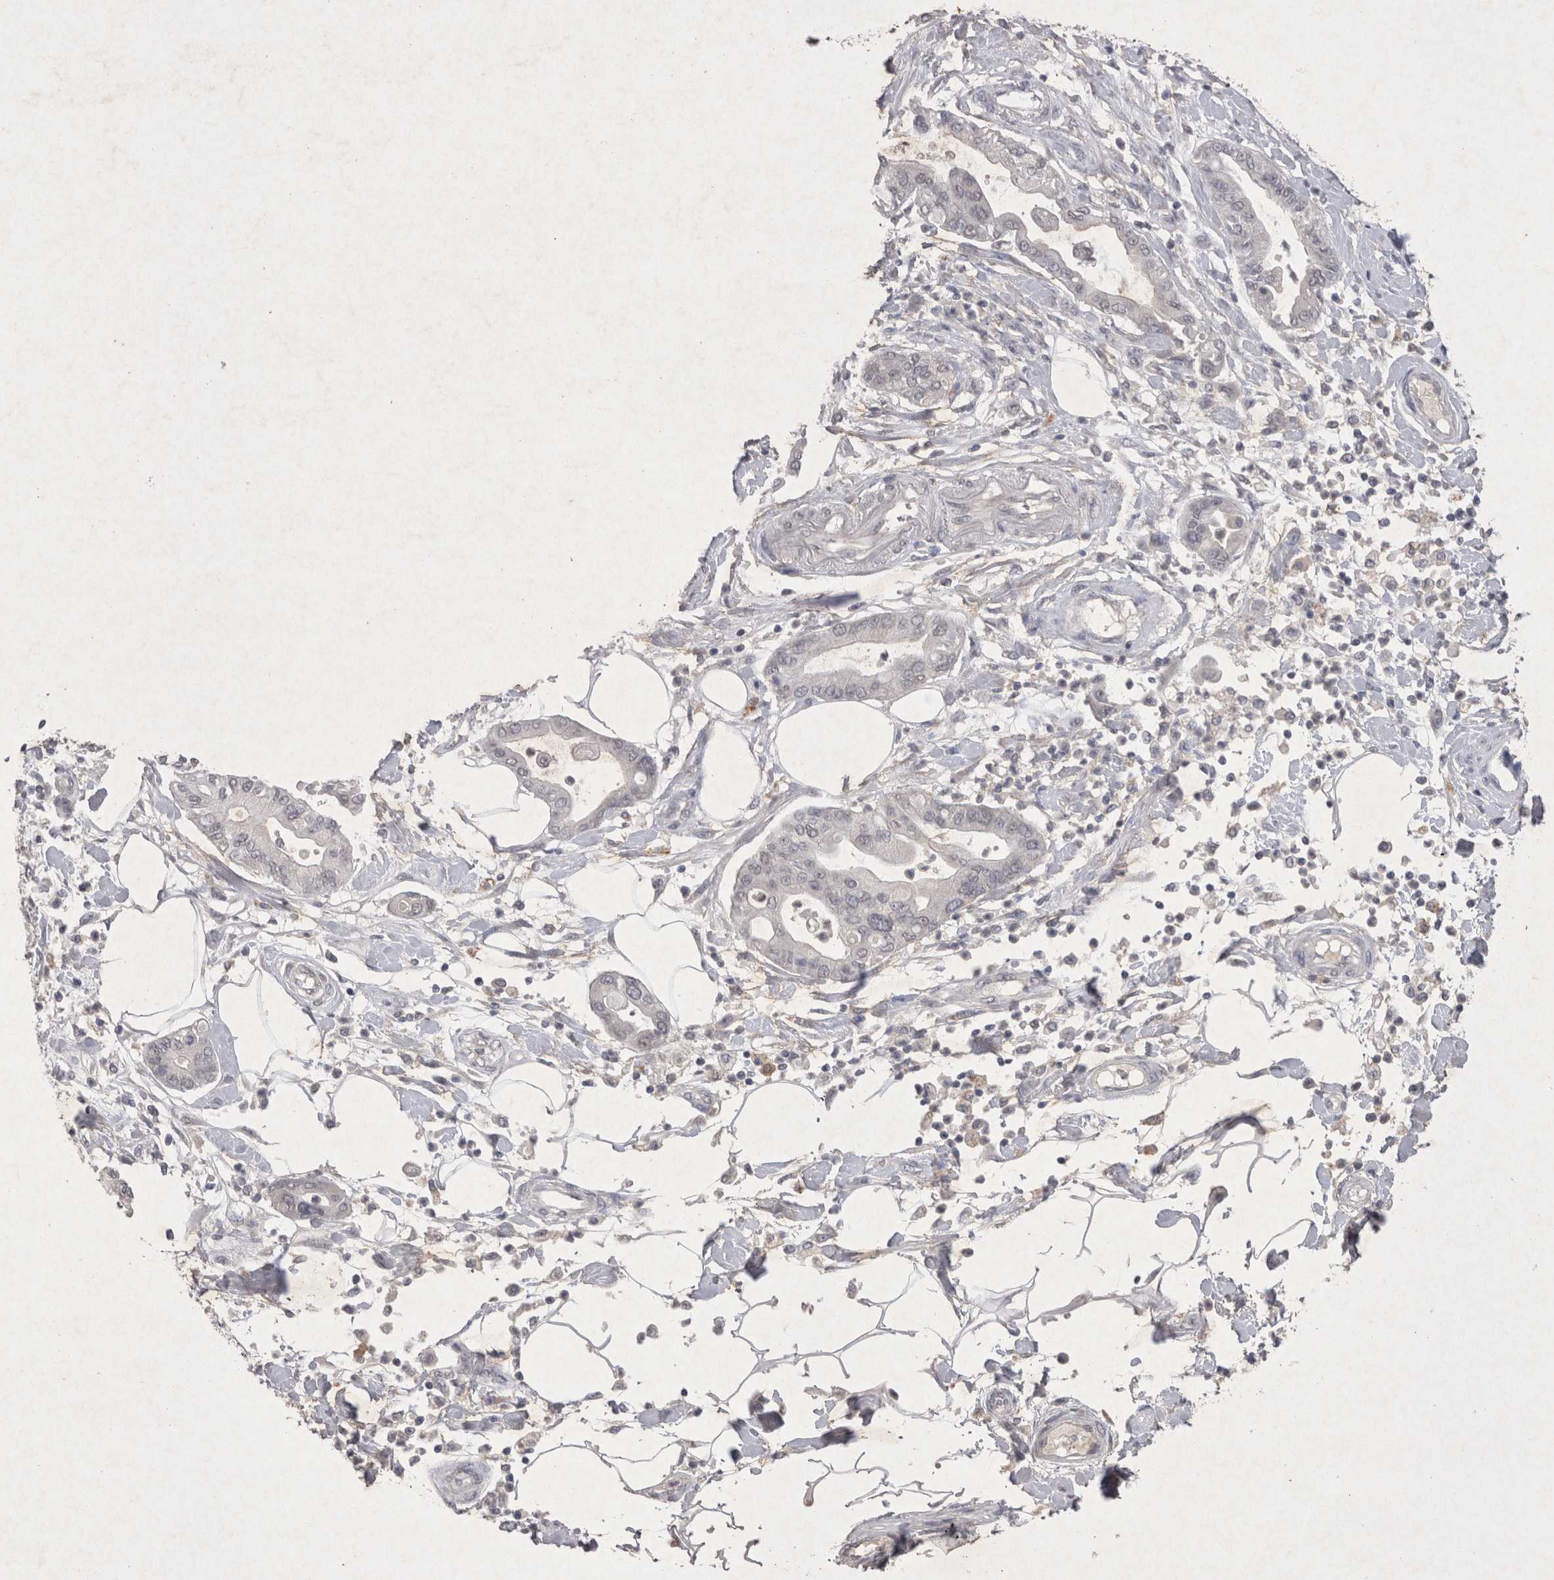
{"staining": {"intensity": "negative", "quantity": "none", "location": "none"}, "tissue": "pancreatic cancer", "cell_type": "Tumor cells", "image_type": "cancer", "snomed": [{"axis": "morphology", "description": "Adenocarcinoma, NOS"}, {"axis": "morphology", "description": "Adenocarcinoma, metastatic, NOS"}, {"axis": "topography", "description": "Lymph node"}, {"axis": "topography", "description": "Pancreas"}, {"axis": "topography", "description": "Duodenum"}], "caption": "The image demonstrates no staining of tumor cells in pancreatic metastatic adenocarcinoma.", "gene": "LYVE1", "patient": {"sex": "female", "age": 64}}